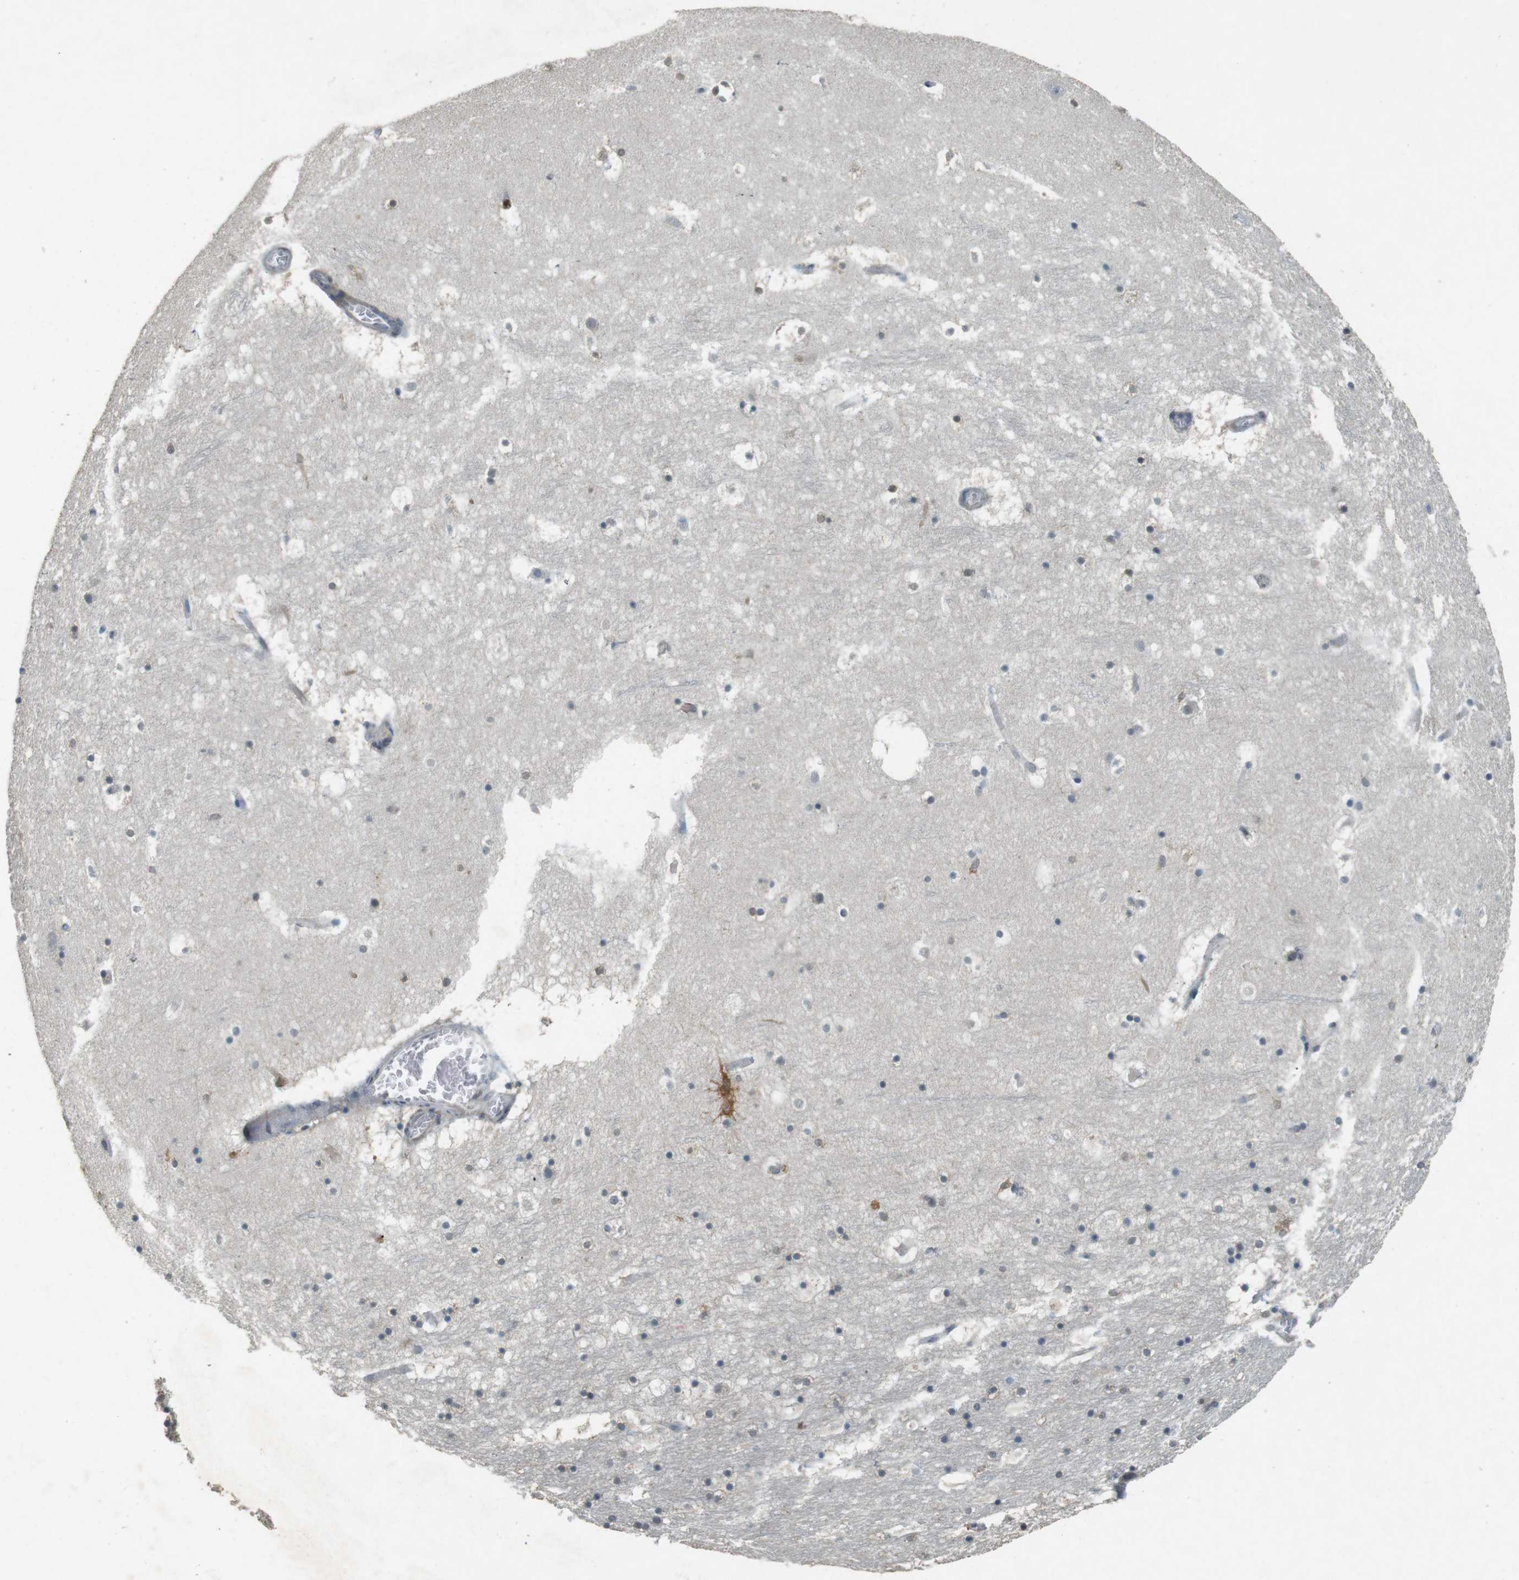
{"staining": {"intensity": "weak", "quantity": "<25%", "location": "cytoplasmic/membranous"}, "tissue": "hippocampus", "cell_type": "Glial cells", "image_type": "normal", "snomed": [{"axis": "morphology", "description": "Normal tissue, NOS"}, {"axis": "topography", "description": "Hippocampus"}], "caption": "This histopathology image is of normal hippocampus stained with IHC to label a protein in brown with the nuclei are counter-stained blue. There is no positivity in glial cells. The staining is performed using DAB (3,3'-diaminobenzidine) brown chromogen with nuclei counter-stained in using hematoxylin.", "gene": "CDK14", "patient": {"sex": "male", "age": 45}}